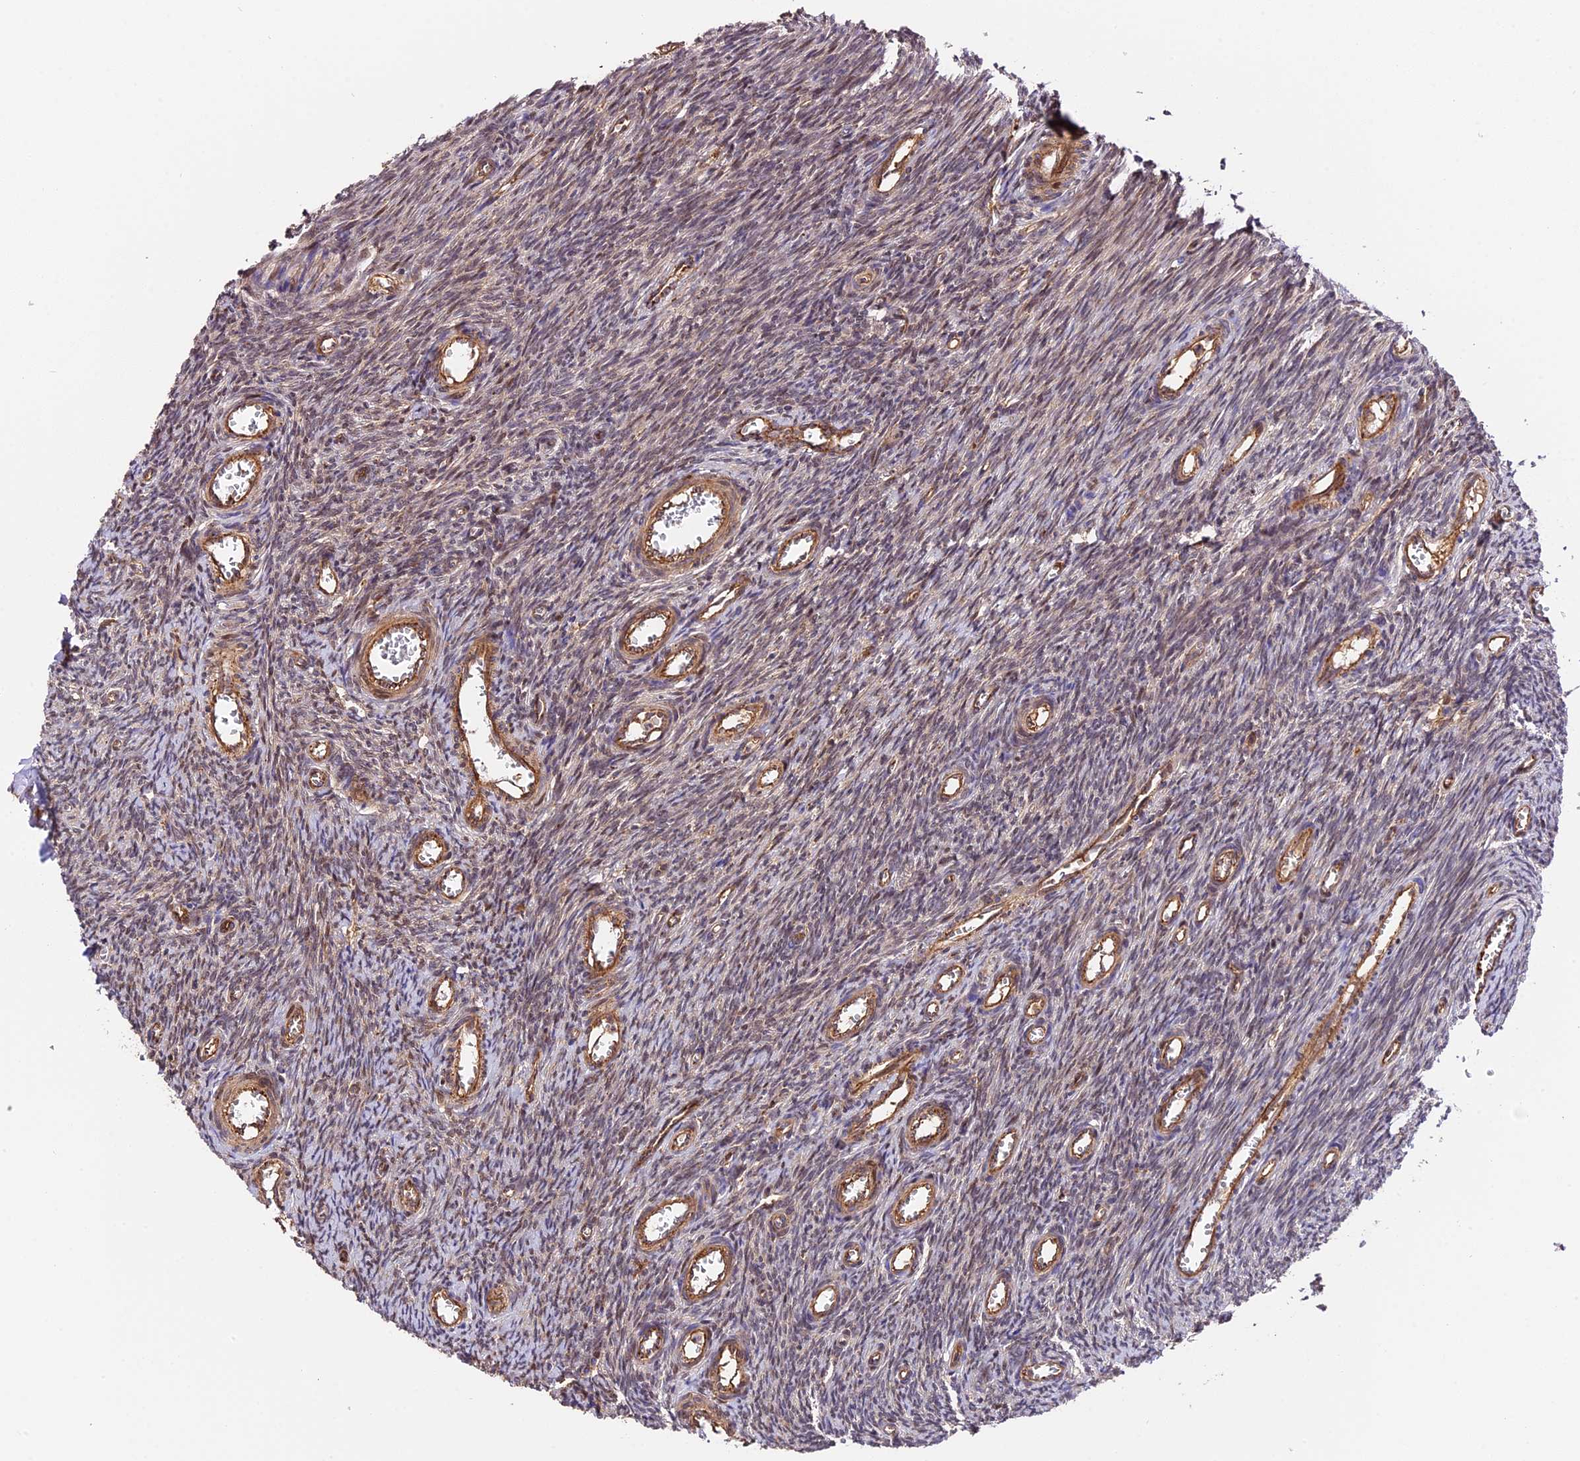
{"staining": {"intensity": "negative", "quantity": "none", "location": "none"}, "tissue": "ovary", "cell_type": "Ovarian stroma cells", "image_type": "normal", "snomed": [{"axis": "morphology", "description": "Normal tissue, NOS"}, {"axis": "topography", "description": "Ovary"}], "caption": "High power microscopy image of an IHC image of unremarkable ovary, revealing no significant expression in ovarian stroma cells. Brightfield microscopy of IHC stained with DAB (3,3'-diaminobenzidine) (brown) and hematoxylin (blue), captured at high magnification.", "gene": "HERPUD1", "patient": {"sex": "female", "age": 44}}